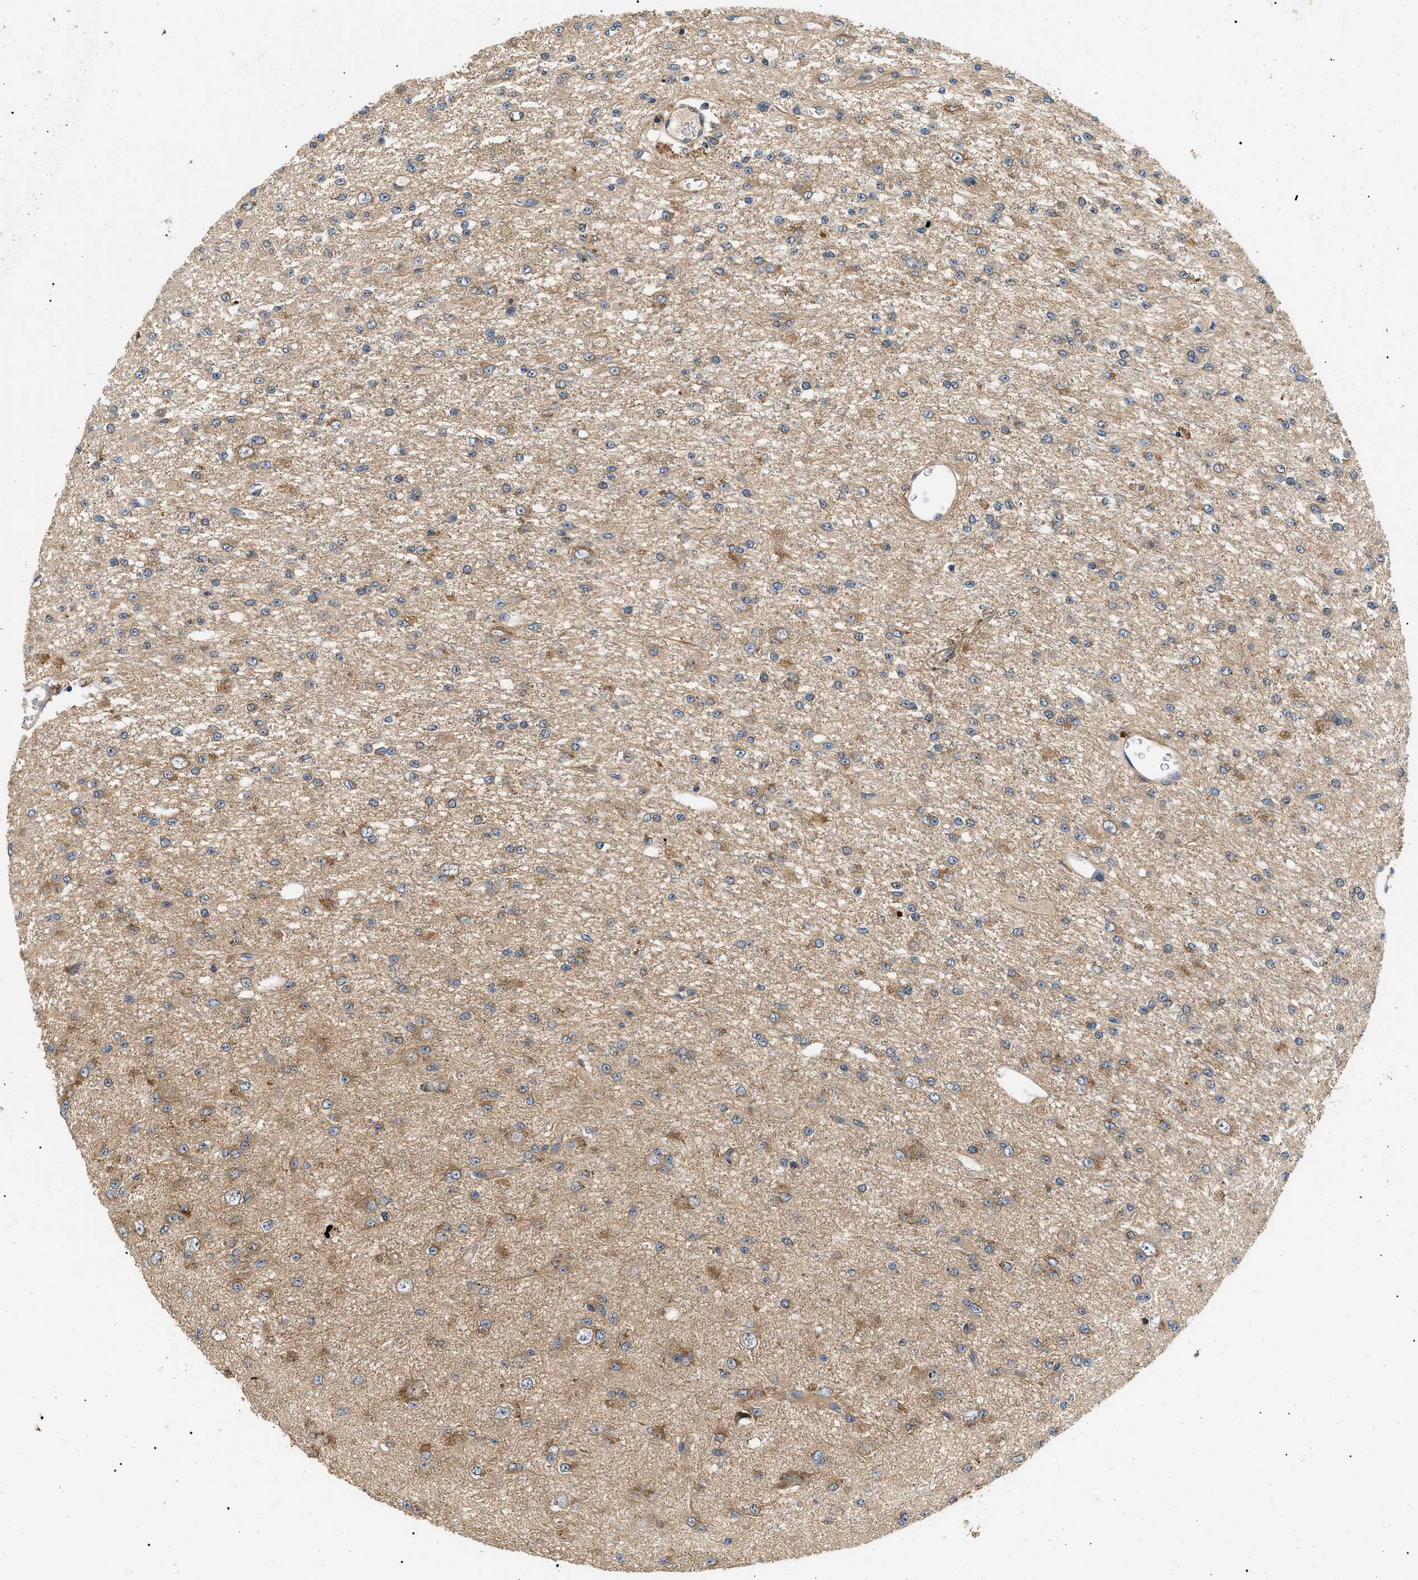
{"staining": {"intensity": "moderate", "quantity": "25%-75%", "location": "cytoplasmic/membranous"}, "tissue": "glioma", "cell_type": "Tumor cells", "image_type": "cancer", "snomed": [{"axis": "morphology", "description": "Glioma, malignant, Low grade"}, {"axis": "topography", "description": "Brain"}], "caption": "Immunohistochemistry of human low-grade glioma (malignant) shows medium levels of moderate cytoplasmic/membranous expression in about 25%-75% of tumor cells.", "gene": "PPM1B", "patient": {"sex": "male", "age": 38}}